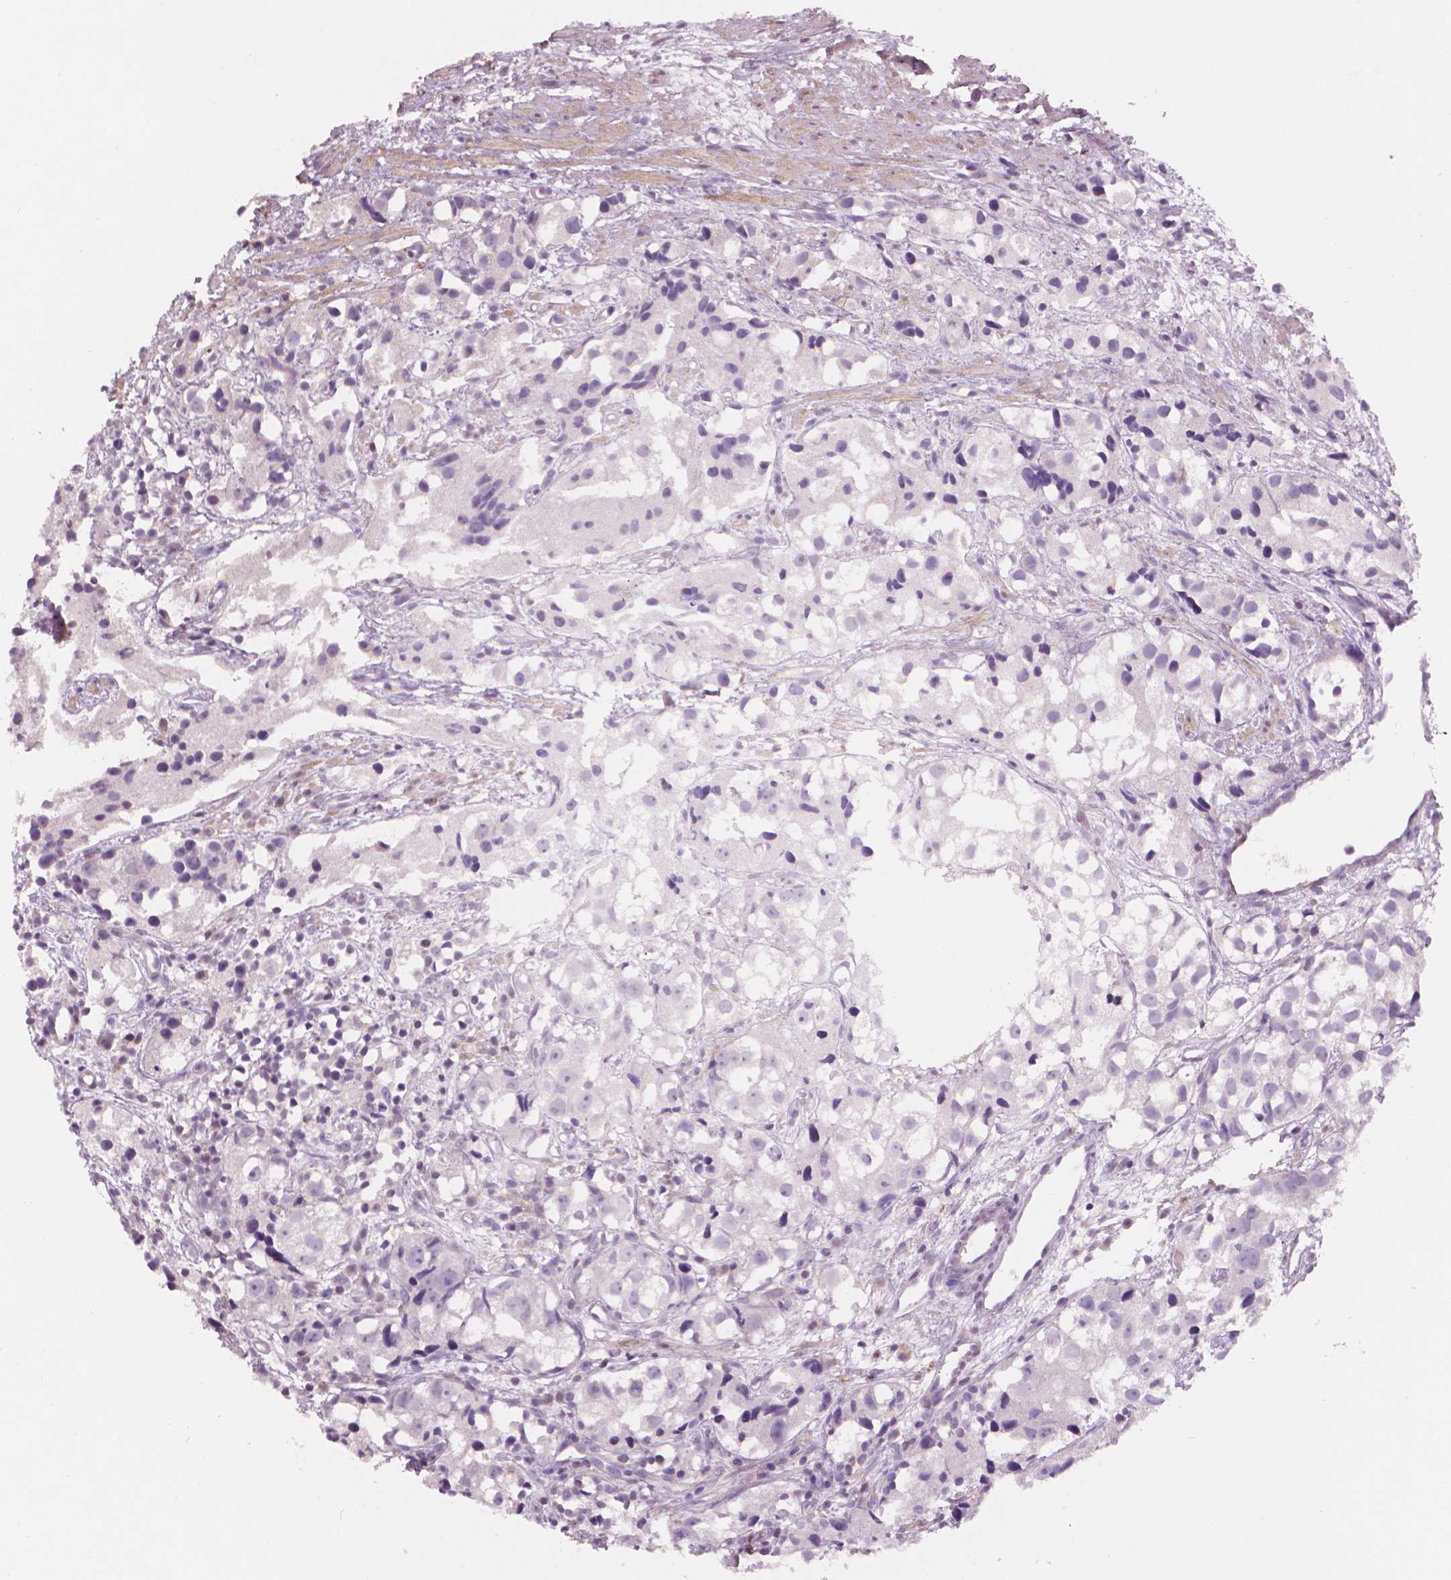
{"staining": {"intensity": "negative", "quantity": "none", "location": "none"}, "tissue": "prostate cancer", "cell_type": "Tumor cells", "image_type": "cancer", "snomed": [{"axis": "morphology", "description": "Adenocarcinoma, High grade"}, {"axis": "topography", "description": "Prostate"}], "caption": "There is no significant positivity in tumor cells of prostate adenocarcinoma (high-grade).", "gene": "ENO2", "patient": {"sex": "male", "age": 68}}